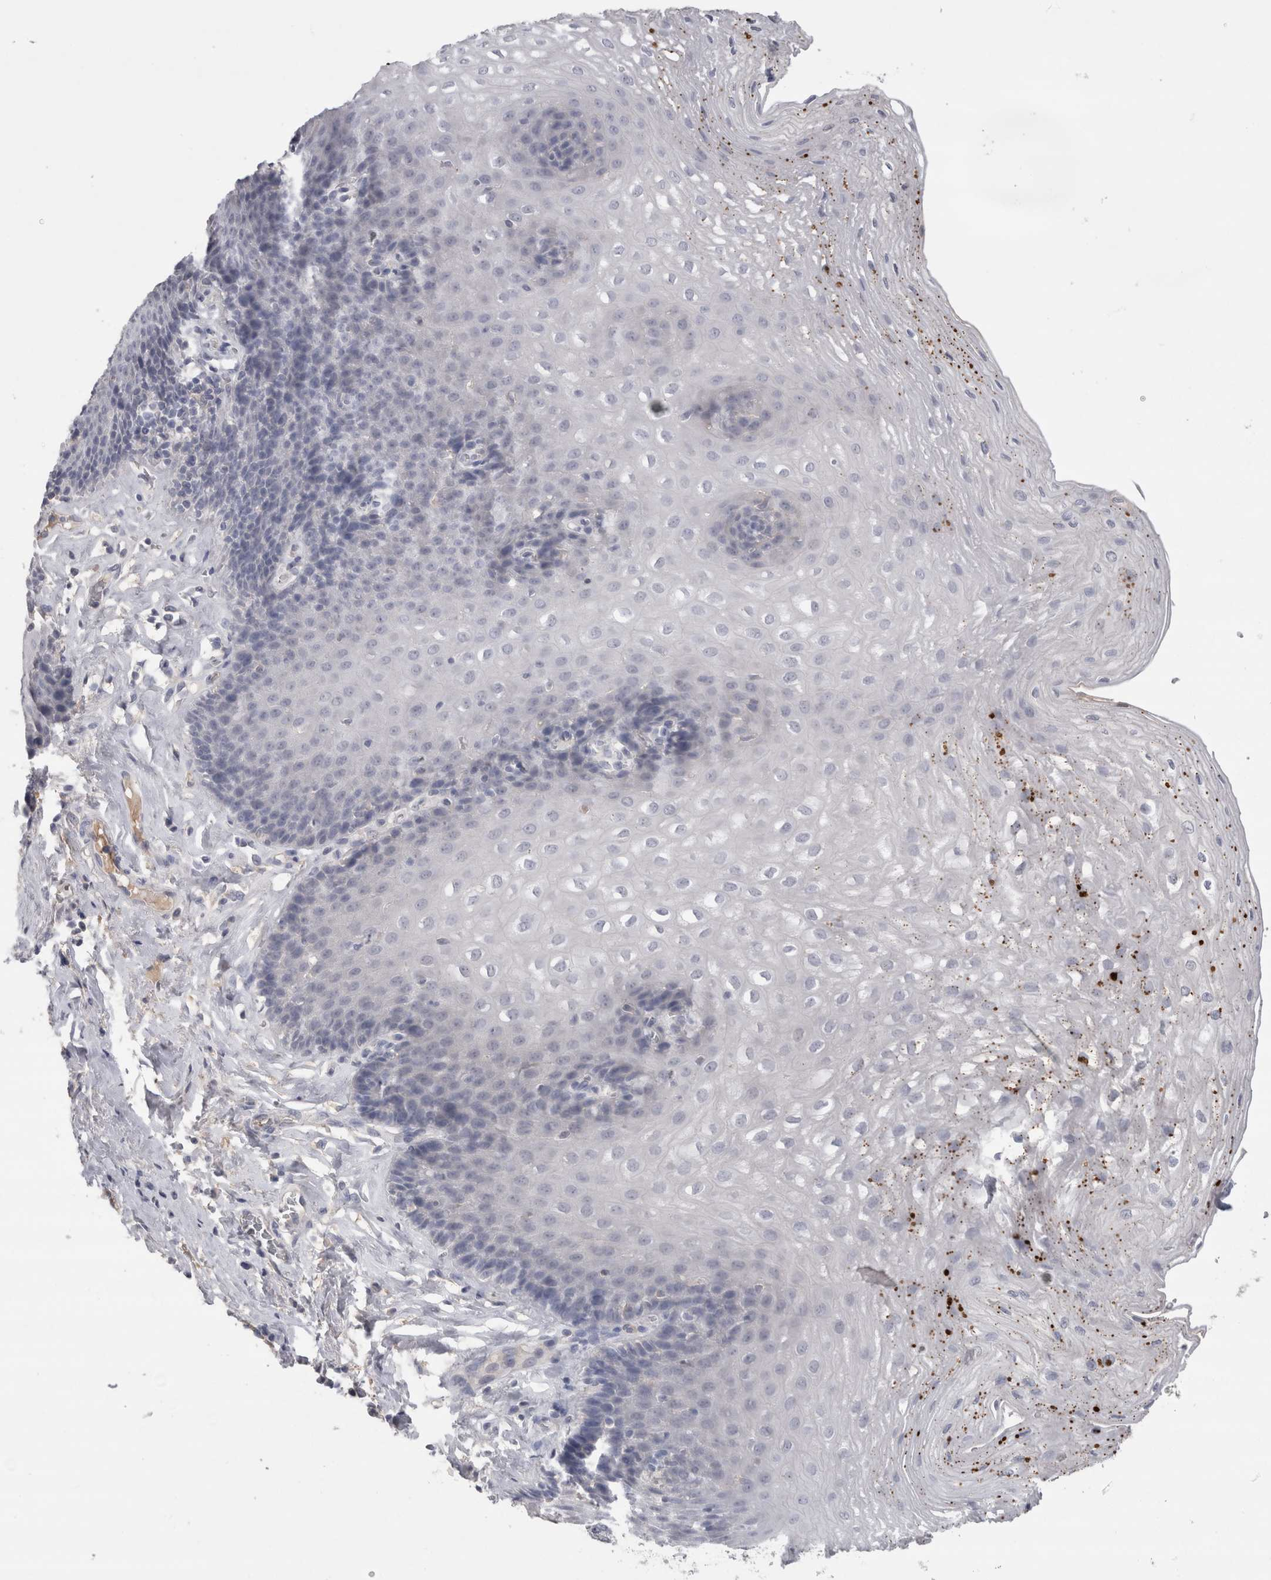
{"staining": {"intensity": "negative", "quantity": "none", "location": "none"}, "tissue": "esophagus", "cell_type": "Squamous epithelial cells", "image_type": "normal", "snomed": [{"axis": "morphology", "description": "Normal tissue, NOS"}, {"axis": "topography", "description": "Esophagus"}], "caption": "The immunohistochemistry (IHC) histopathology image has no significant staining in squamous epithelial cells of esophagus. (Brightfield microscopy of DAB (3,3'-diaminobenzidine) IHC at high magnification).", "gene": "REG1A", "patient": {"sex": "female", "age": 66}}